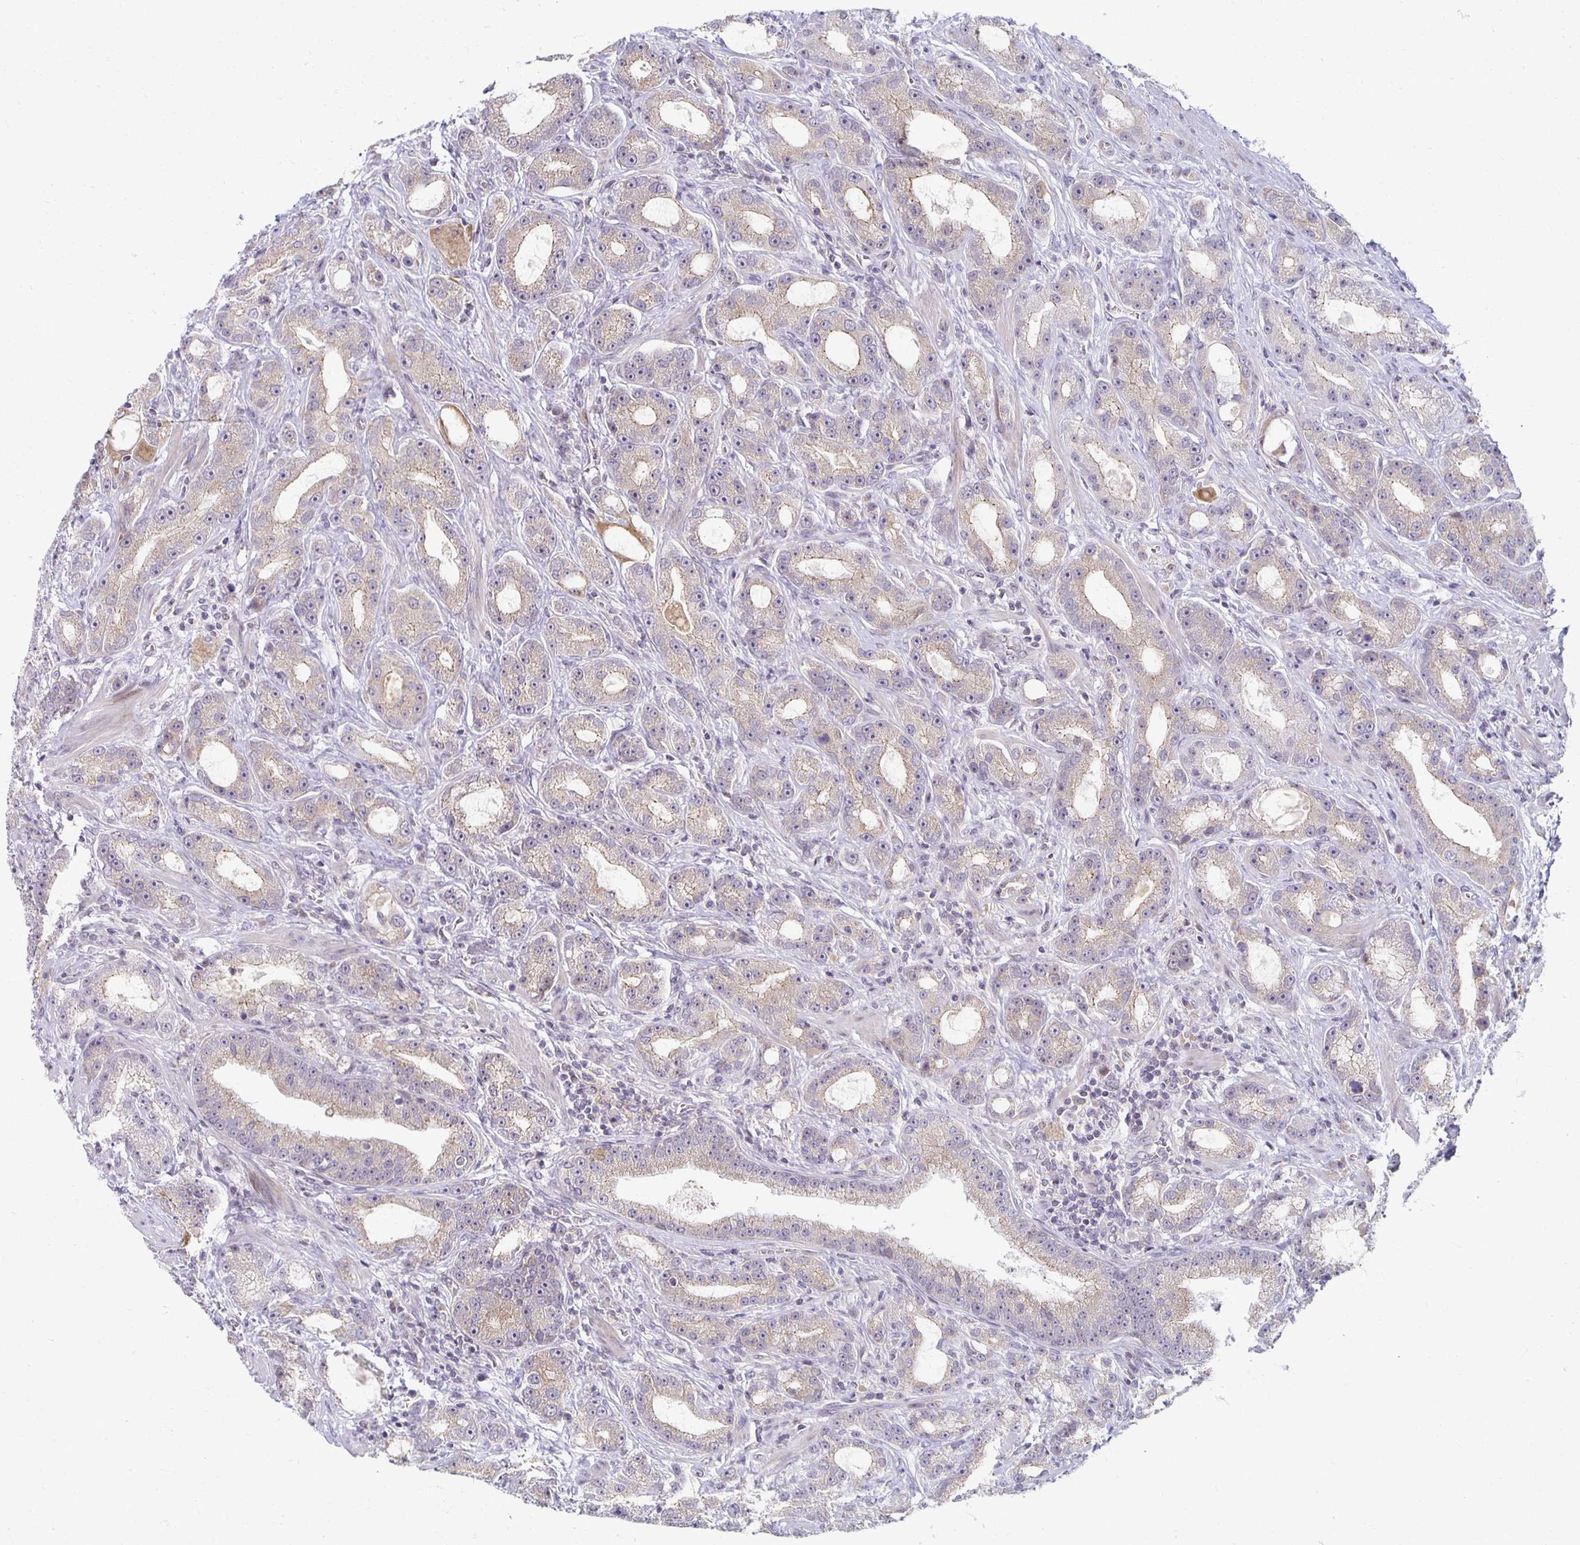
{"staining": {"intensity": "weak", "quantity": ">75%", "location": "cytoplasmic/membranous"}, "tissue": "prostate cancer", "cell_type": "Tumor cells", "image_type": "cancer", "snomed": [{"axis": "morphology", "description": "Adenocarcinoma, High grade"}, {"axis": "topography", "description": "Prostate"}], "caption": "Tumor cells display low levels of weak cytoplasmic/membranous staining in approximately >75% of cells in human prostate cancer (high-grade adenocarcinoma).", "gene": "HCFC1R1", "patient": {"sex": "male", "age": 65}}